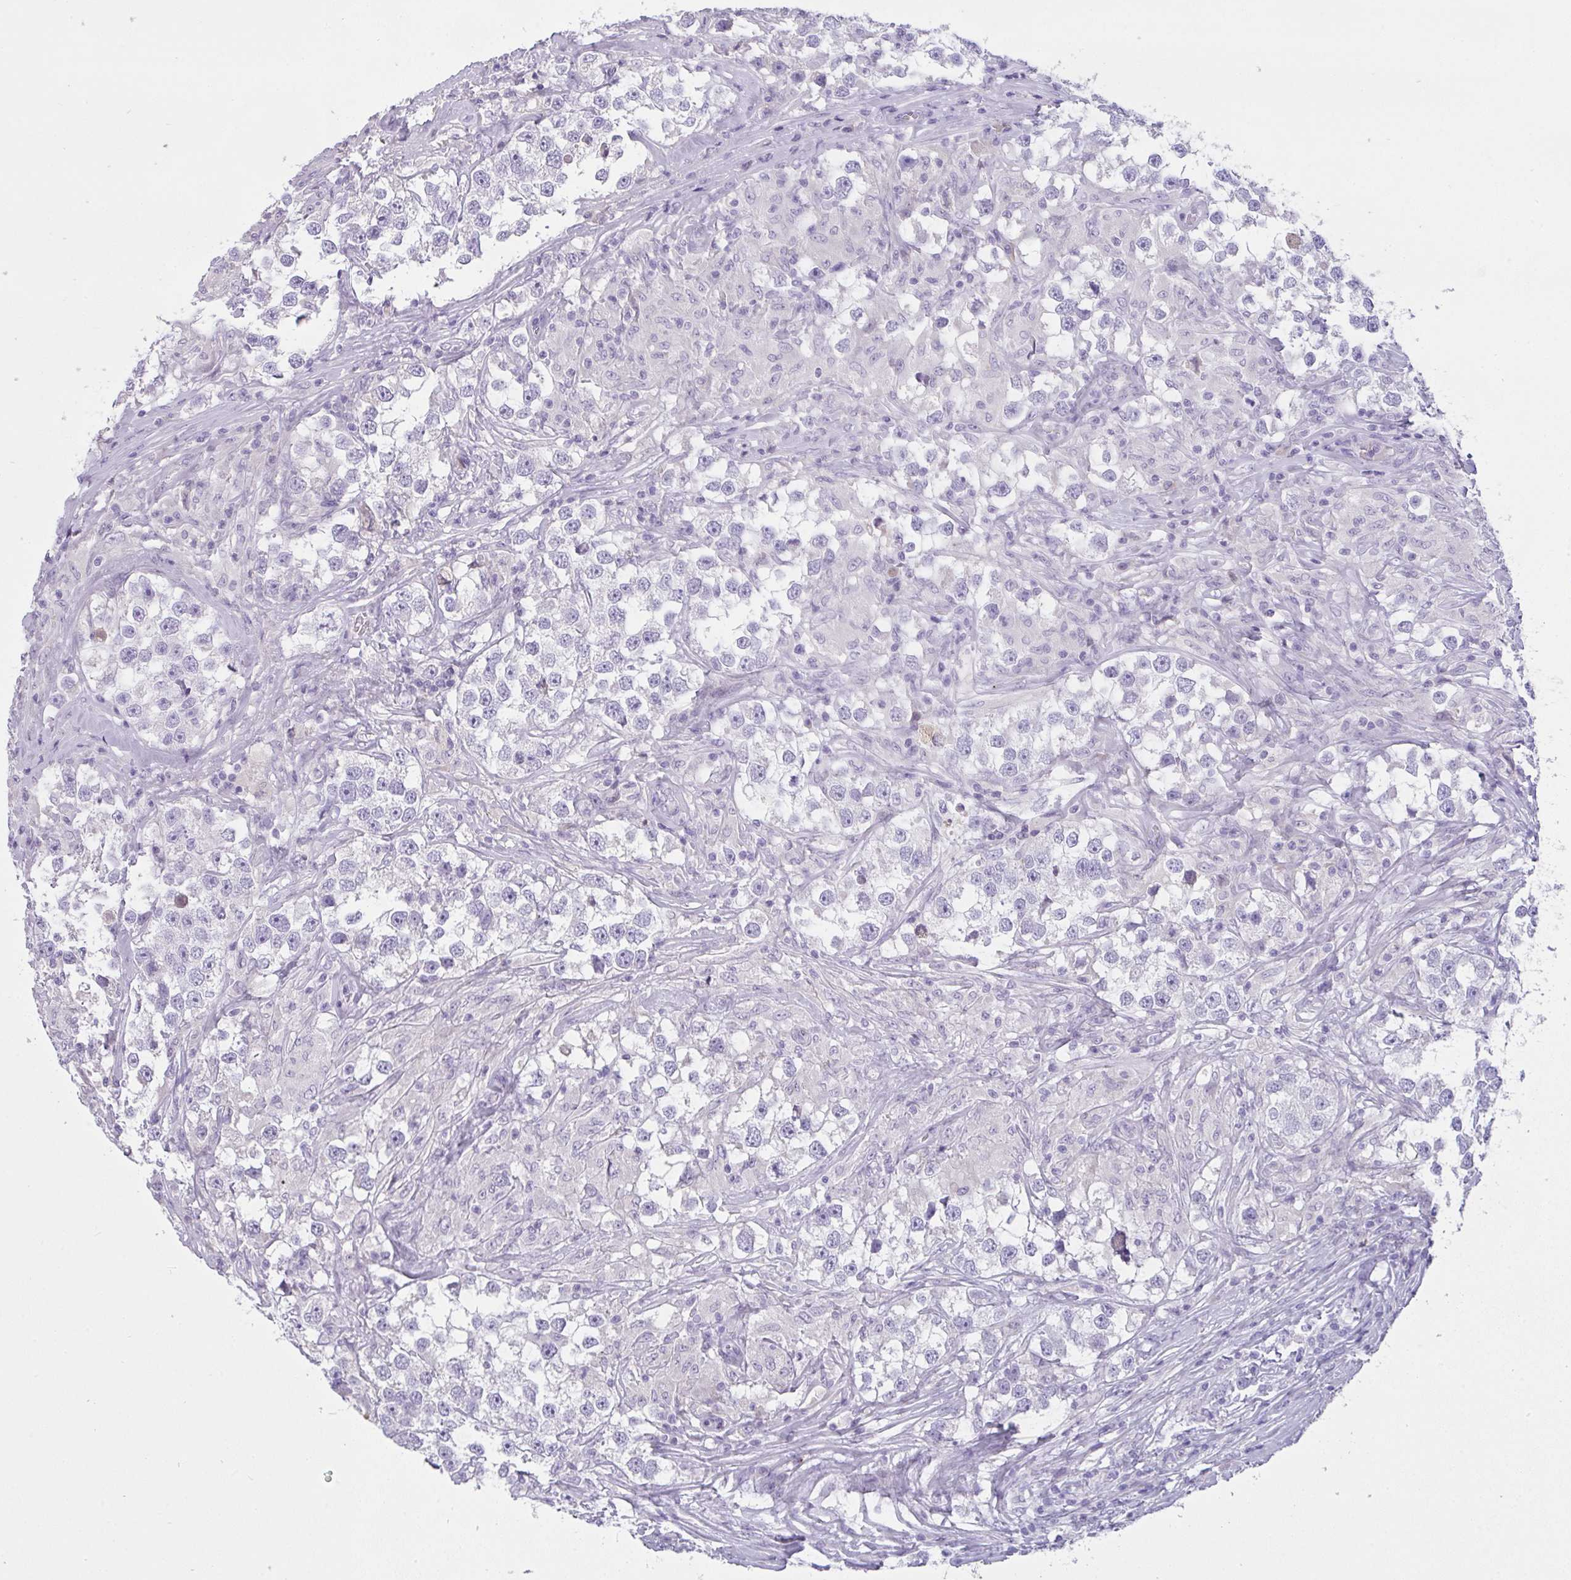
{"staining": {"intensity": "negative", "quantity": "none", "location": "none"}, "tissue": "testis cancer", "cell_type": "Tumor cells", "image_type": "cancer", "snomed": [{"axis": "morphology", "description": "Seminoma, NOS"}, {"axis": "topography", "description": "Testis"}], "caption": "DAB (3,3'-diaminobenzidine) immunohistochemical staining of human testis seminoma displays no significant staining in tumor cells.", "gene": "COX7B", "patient": {"sex": "male", "age": 46}}